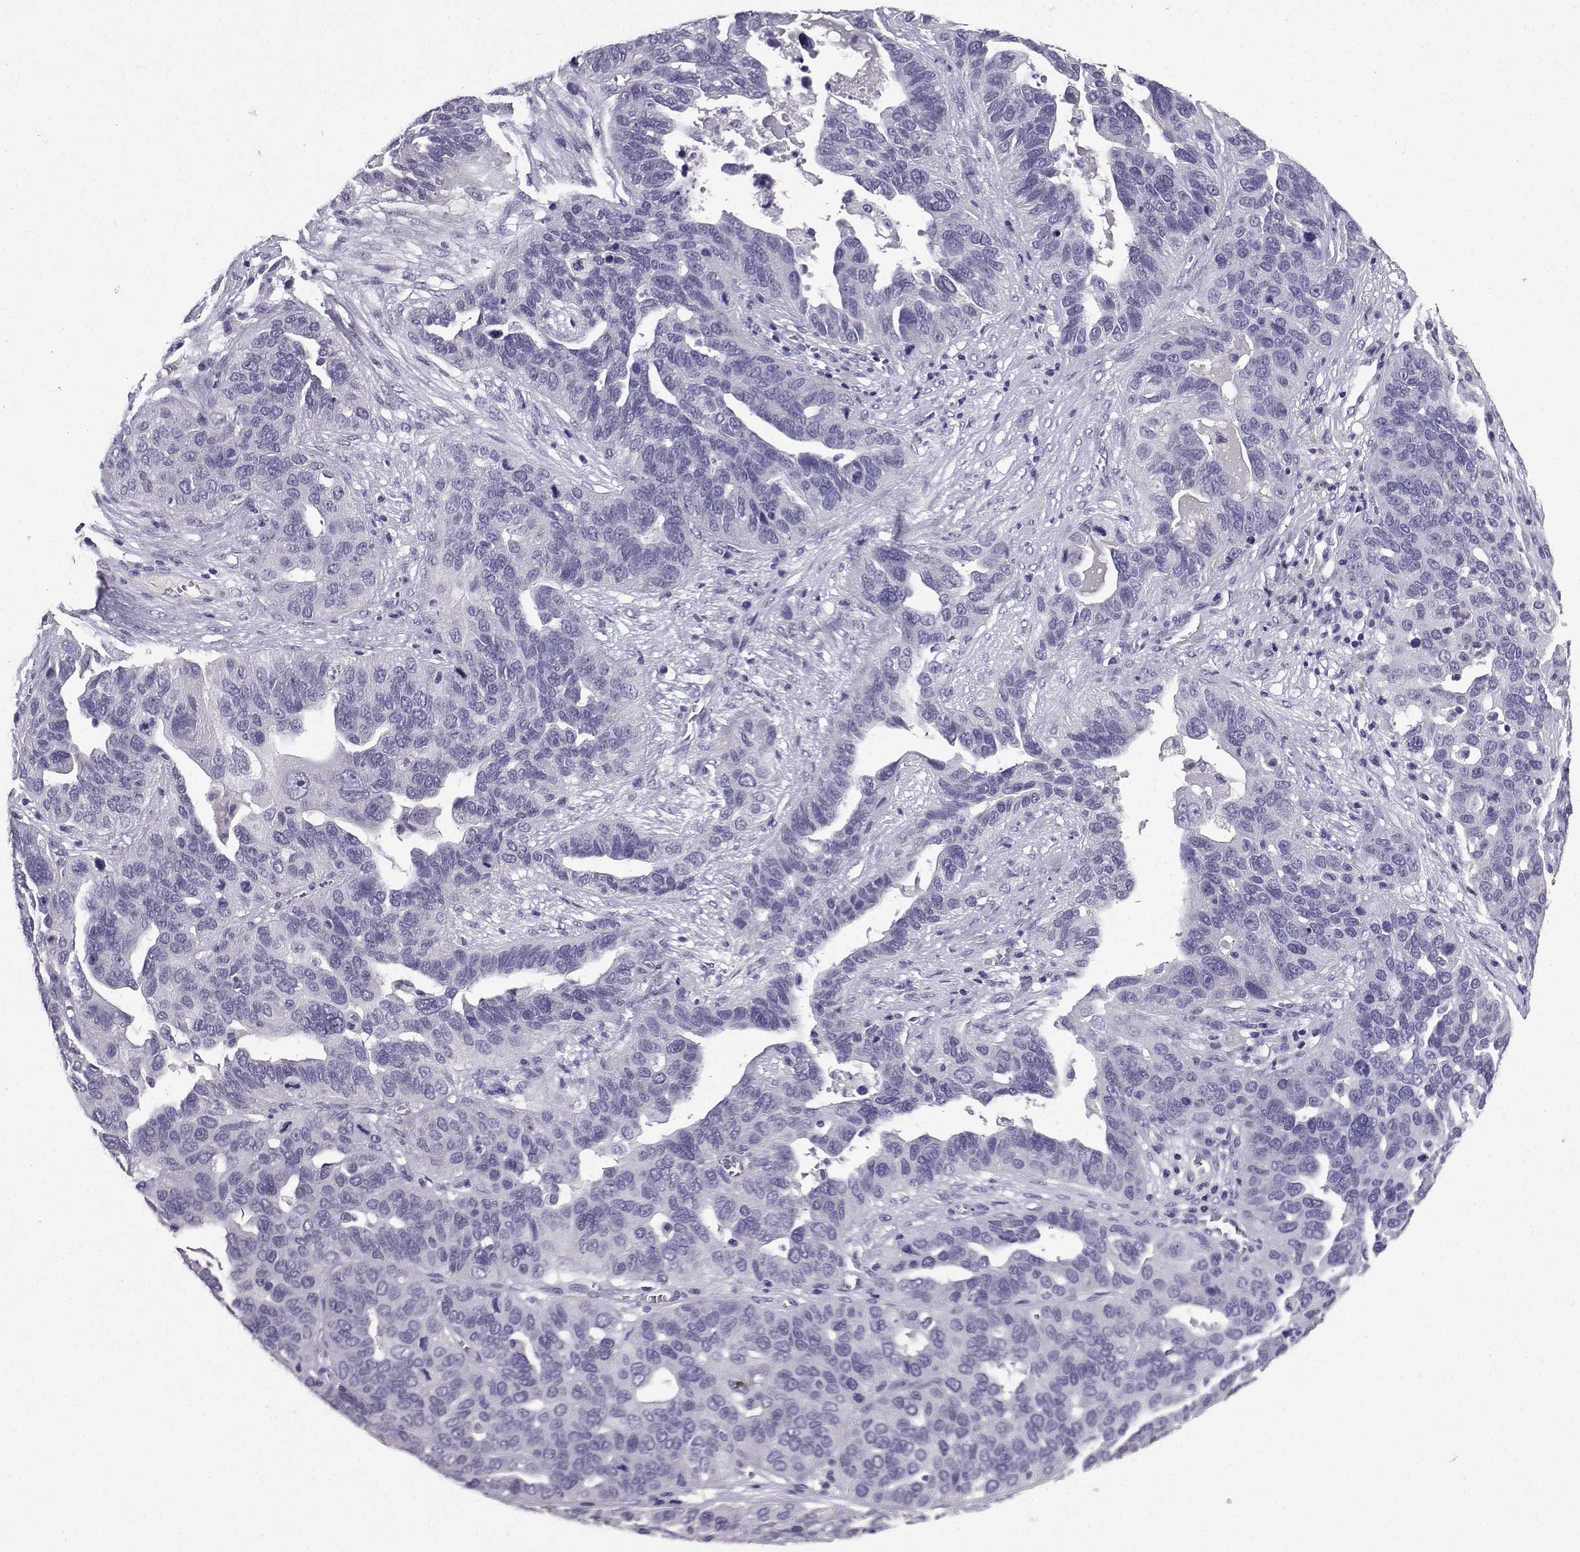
{"staining": {"intensity": "negative", "quantity": "none", "location": "none"}, "tissue": "ovarian cancer", "cell_type": "Tumor cells", "image_type": "cancer", "snomed": [{"axis": "morphology", "description": "Carcinoma, endometroid"}, {"axis": "topography", "description": "Soft tissue"}, {"axis": "topography", "description": "Ovary"}], "caption": "IHC histopathology image of neoplastic tissue: ovarian cancer stained with DAB exhibits no significant protein staining in tumor cells. (Immunohistochemistry (ihc), brightfield microscopy, high magnification).", "gene": "SPAG11B", "patient": {"sex": "female", "age": 52}}